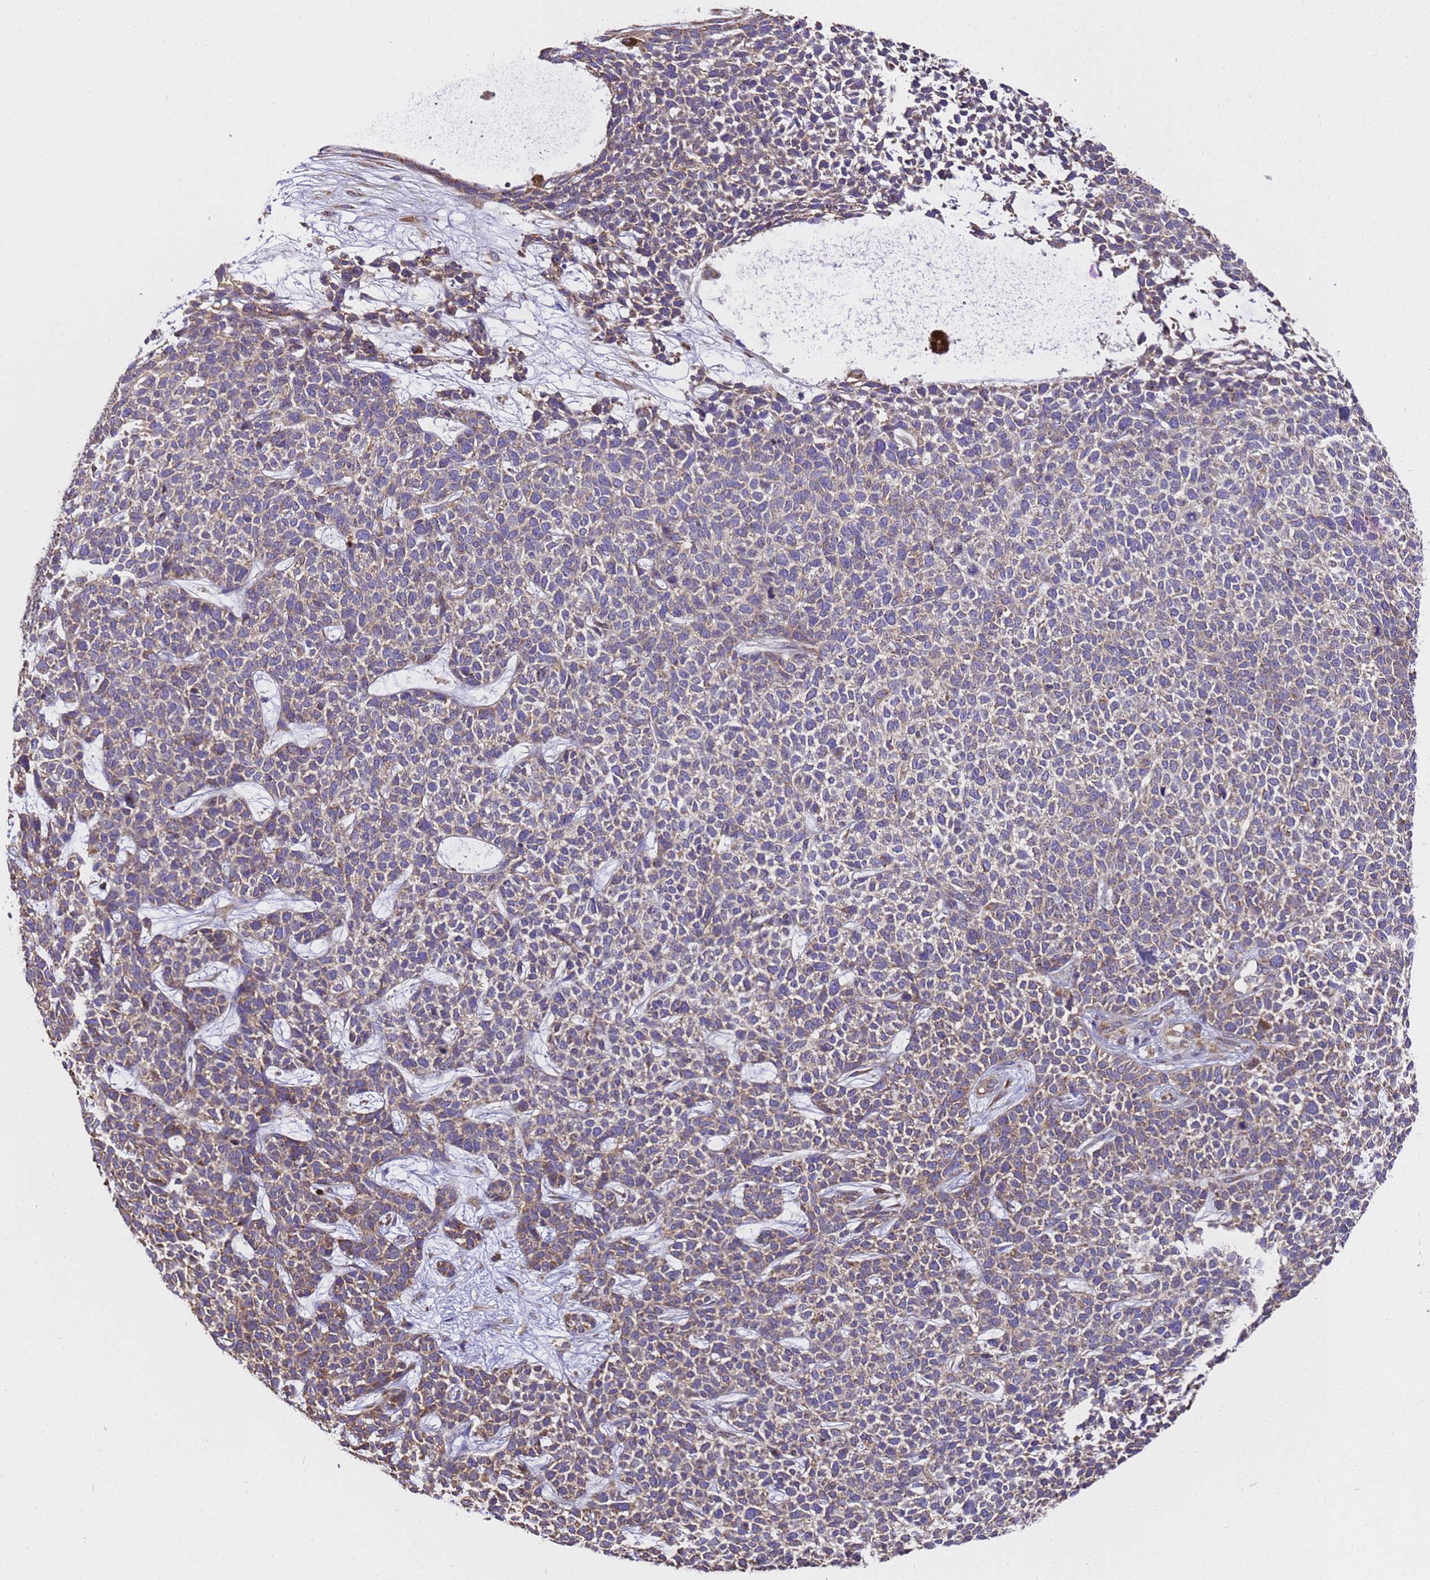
{"staining": {"intensity": "moderate", "quantity": "<25%", "location": "cytoplasmic/membranous"}, "tissue": "skin cancer", "cell_type": "Tumor cells", "image_type": "cancer", "snomed": [{"axis": "morphology", "description": "Basal cell carcinoma"}, {"axis": "topography", "description": "Skin"}], "caption": "A brown stain labels moderate cytoplasmic/membranous staining of a protein in skin cancer (basal cell carcinoma) tumor cells.", "gene": "LRRIQ1", "patient": {"sex": "female", "age": 84}}